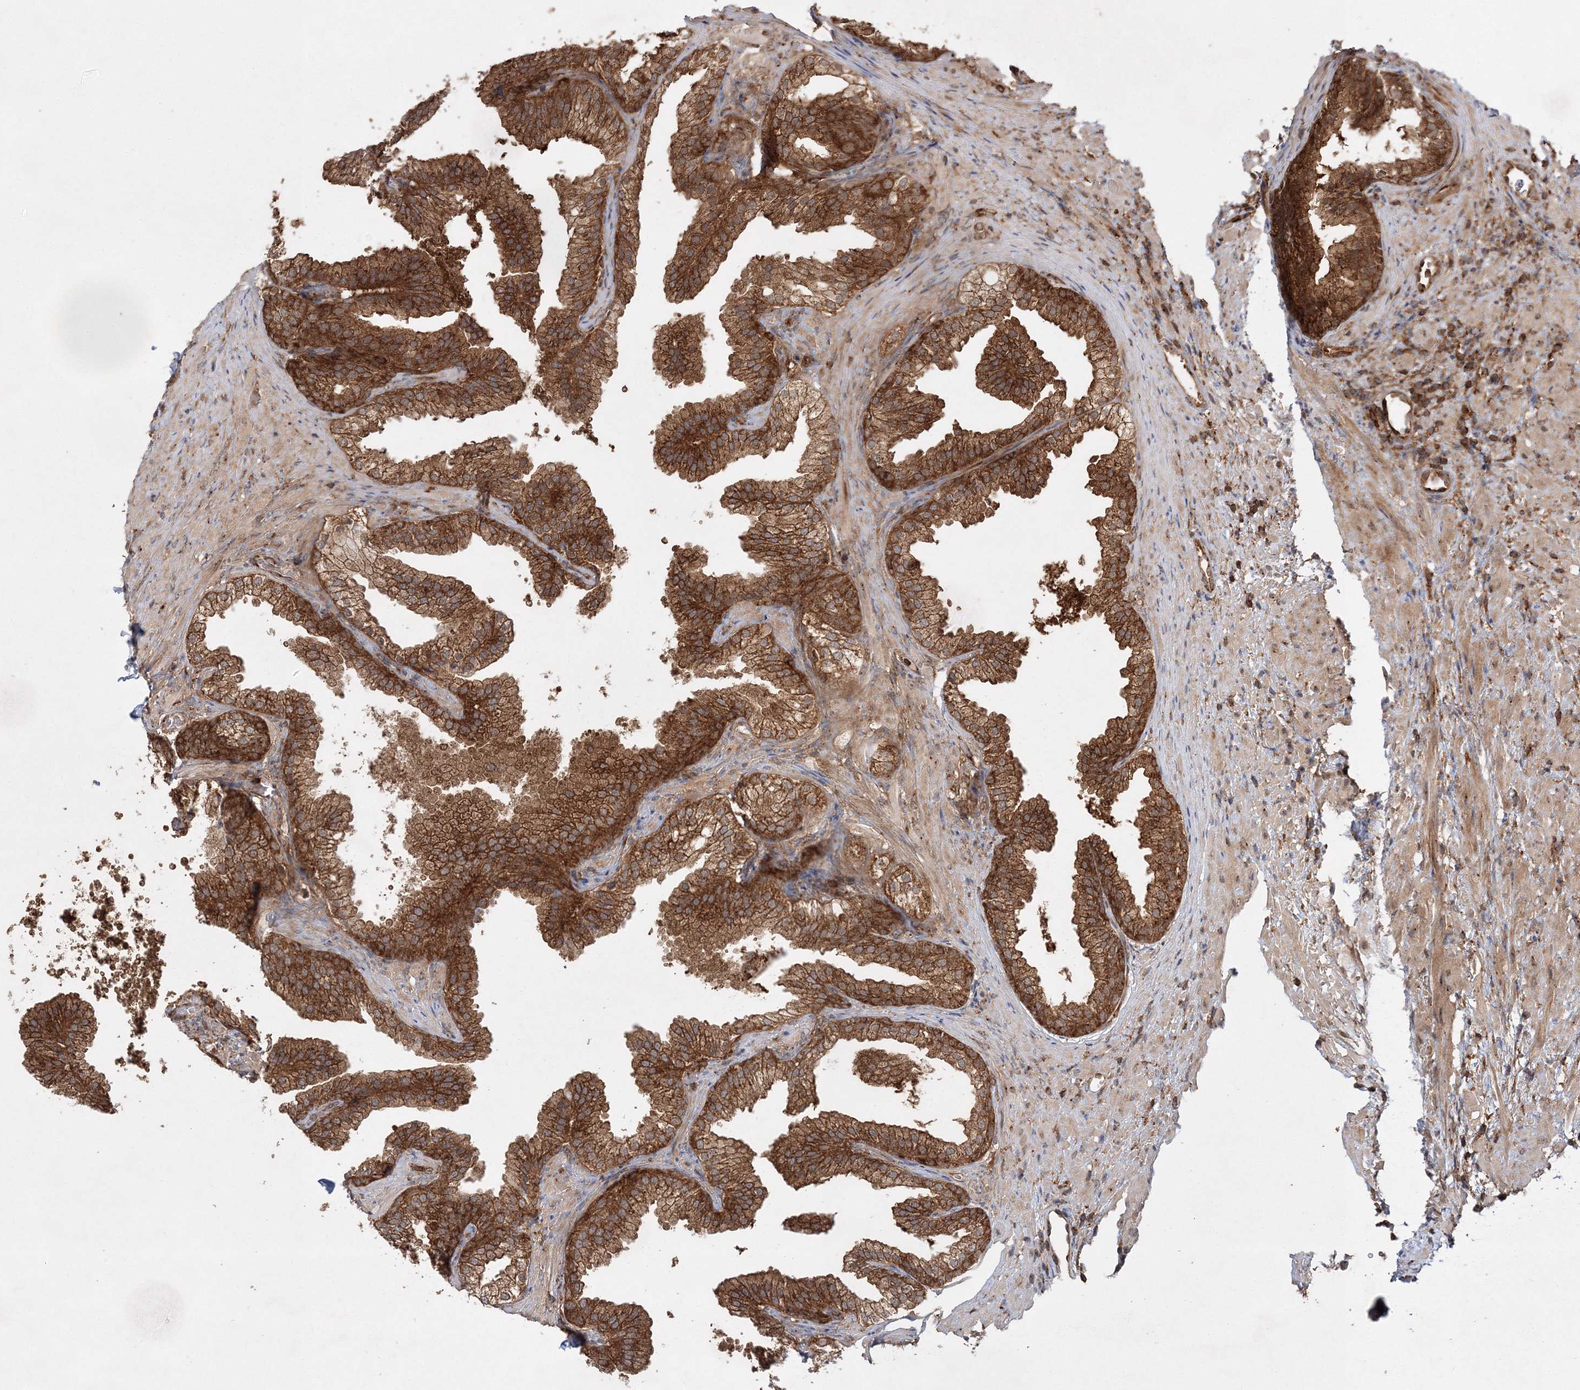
{"staining": {"intensity": "strong", "quantity": ">75%", "location": "cytoplasmic/membranous"}, "tissue": "prostate", "cell_type": "Glandular cells", "image_type": "normal", "snomed": [{"axis": "morphology", "description": "Normal tissue, NOS"}, {"axis": "topography", "description": "Prostate"}], "caption": "Immunohistochemistry (IHC) photomicrograph of benign prostate: human prostate stained using immunohistochemistry reveals high levels of strong protein expression localized specifically in the cytoplasmic/membranous of glandular cells, appearing as a cytoplasmic/membranous brown color.", "gene": "WDR37", "patient": {"sex": "male", "age": 76}}